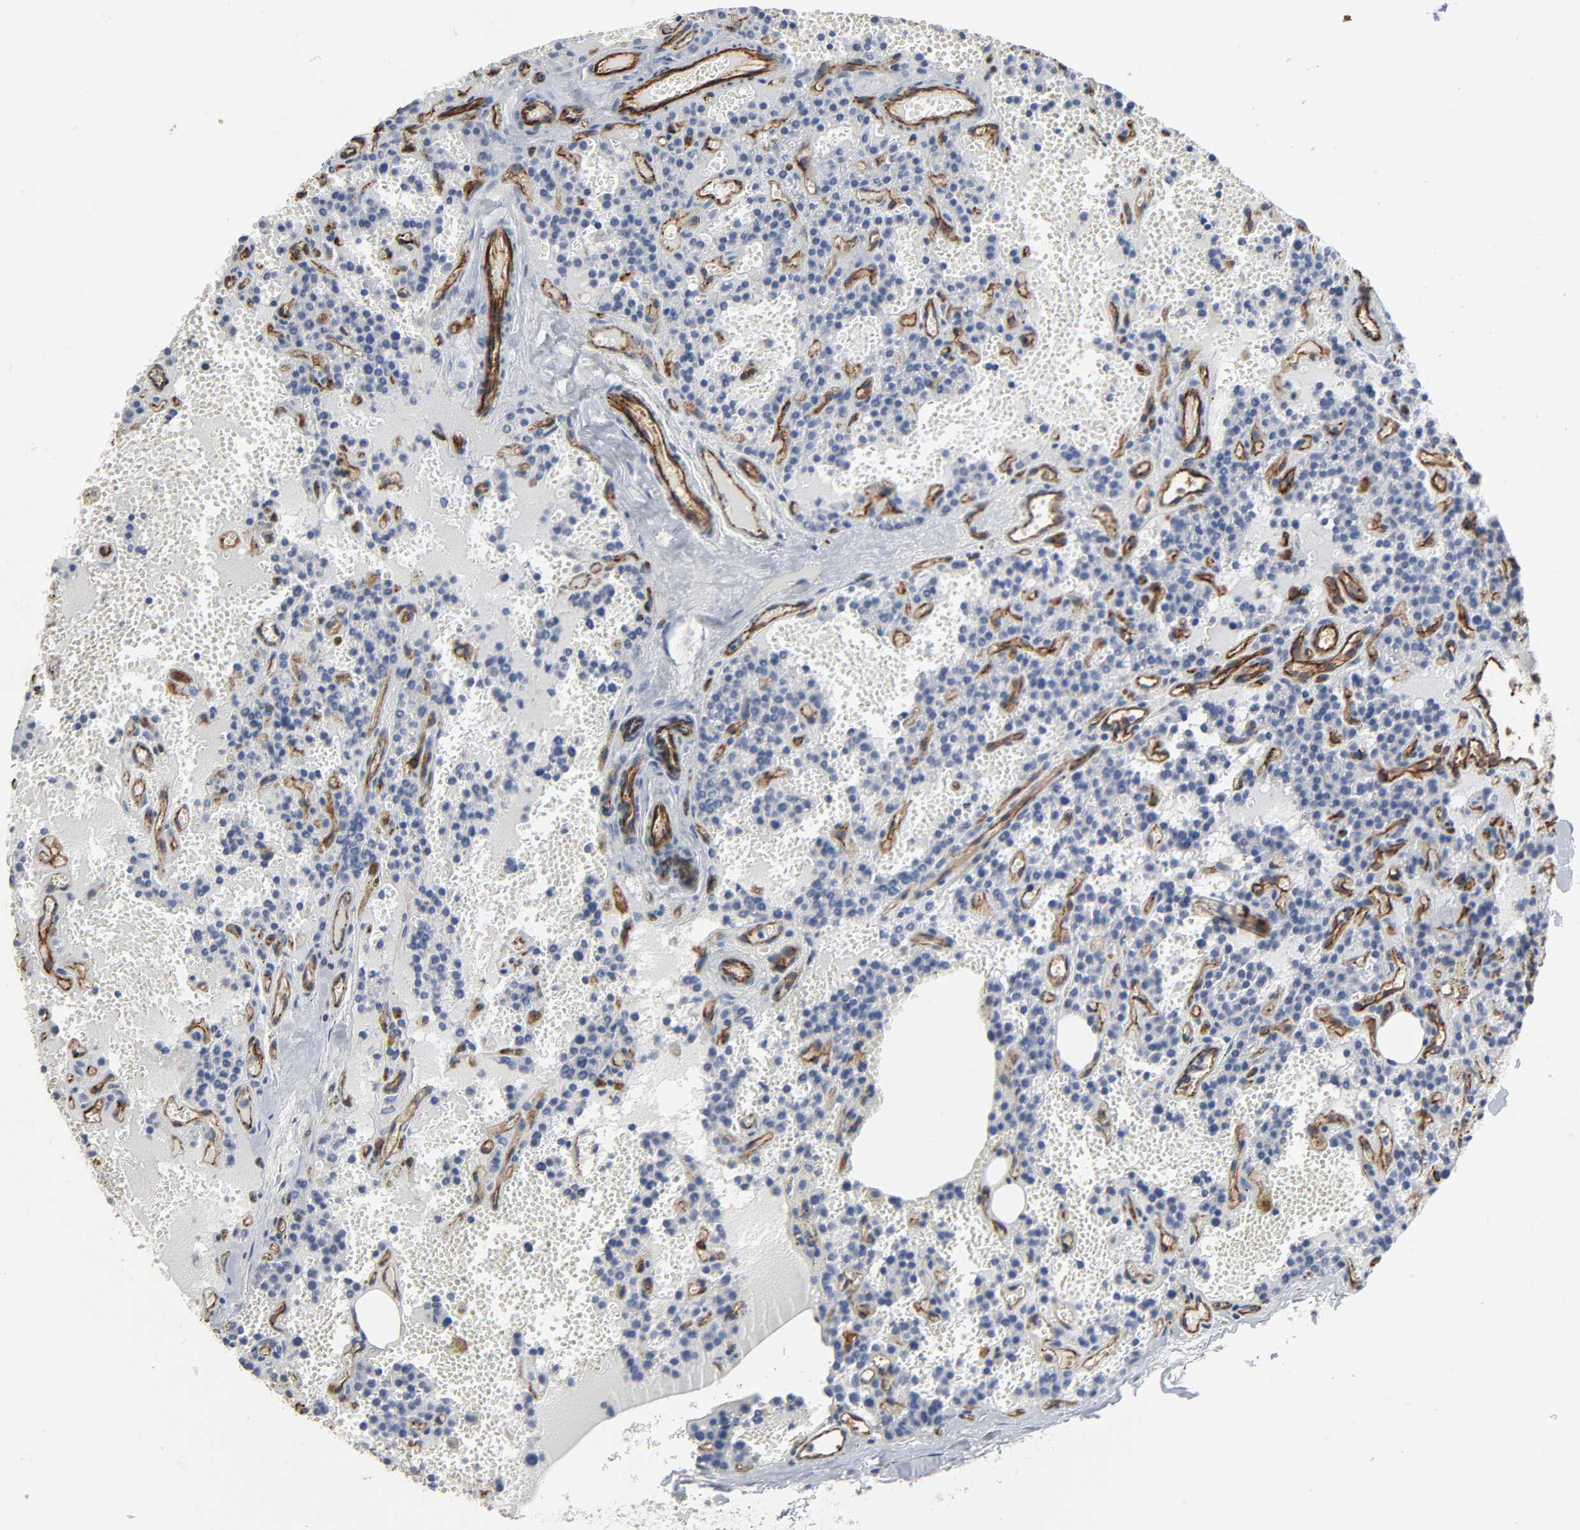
{"staining": {"intensity": "negative", "quantity": "none", "location": "none"}, "tissue": "parathyroid gland", "cell_type": "Glandular cells", "image_type": "normal", "snomed": [{"axis": "morphology", "description": "Normal tissue, NOS"}, {"axis": "topography", "description": "Parathyroid gland"}], "caption": "Image shows no significant protein positivity in glandular cells of unremarkable parathyroid gland. (DAB IHC with hematoxylin counter stain).", "gene": "PECAM1", "patient": {"sex": "male", "age": 25}}